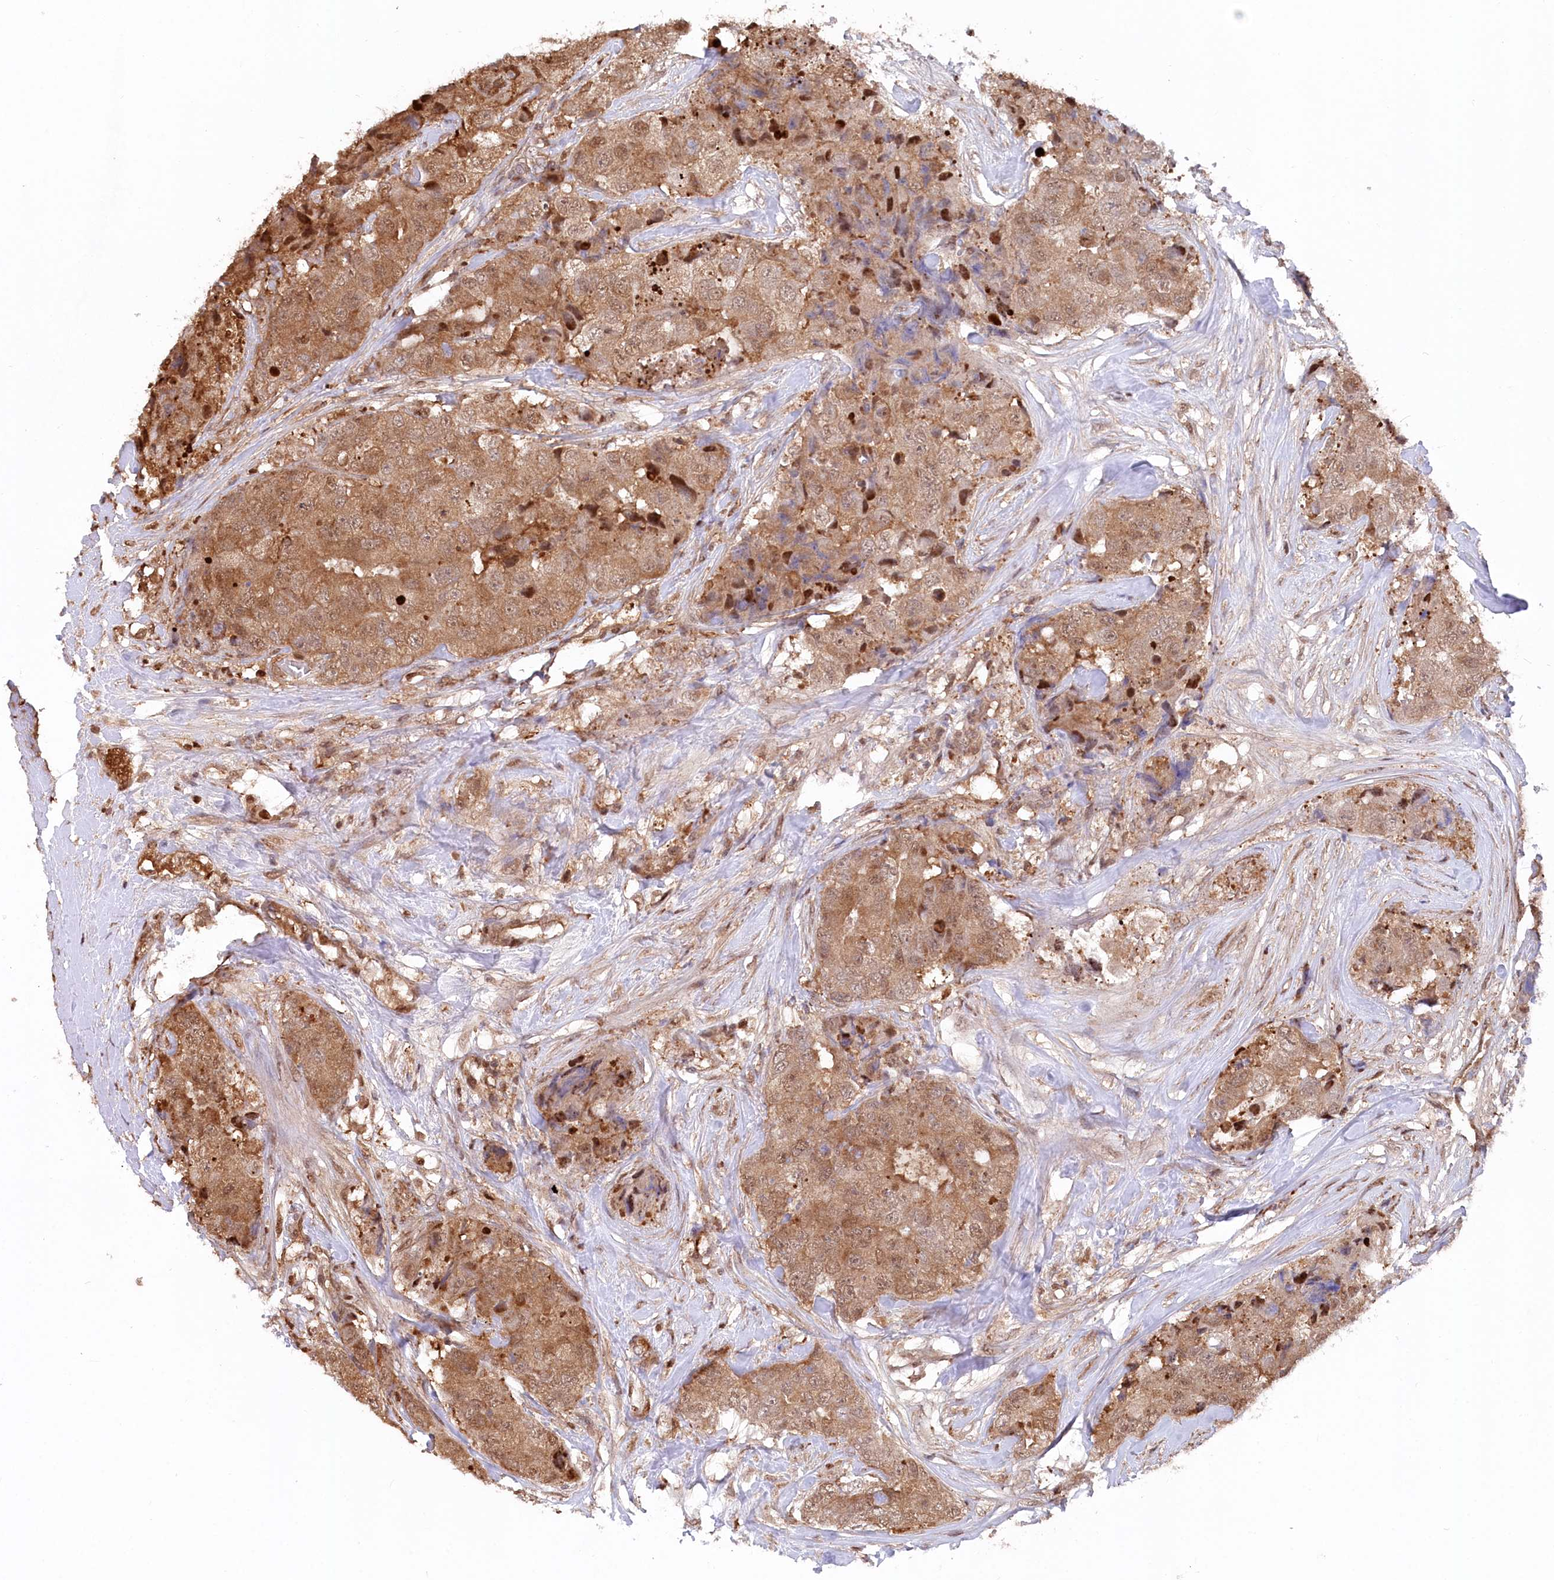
{"staining": {"intensity": "moderate", "quantity": ">75%", "location": "cytoplasmic/membranous,nuclear"}, "tissue": "breast cancer", "cell_type": "Tumor cells", "image_type": "cancer", "snomed": [{"axis": "morphology", "description": "Duct carcinoma"}, {"axis": "topography", "description": "Breast"}], "caption": "This micrograph displays breast cancer stained with IHC to label a protein in brown. The cytoplasmic/membranous and nuclear of tumor cells show moderate positivity for the protein. Nuclei are counter-stained blue.", "gene": "PSMA1", "patient": {"sex": "female", "age": 62}}